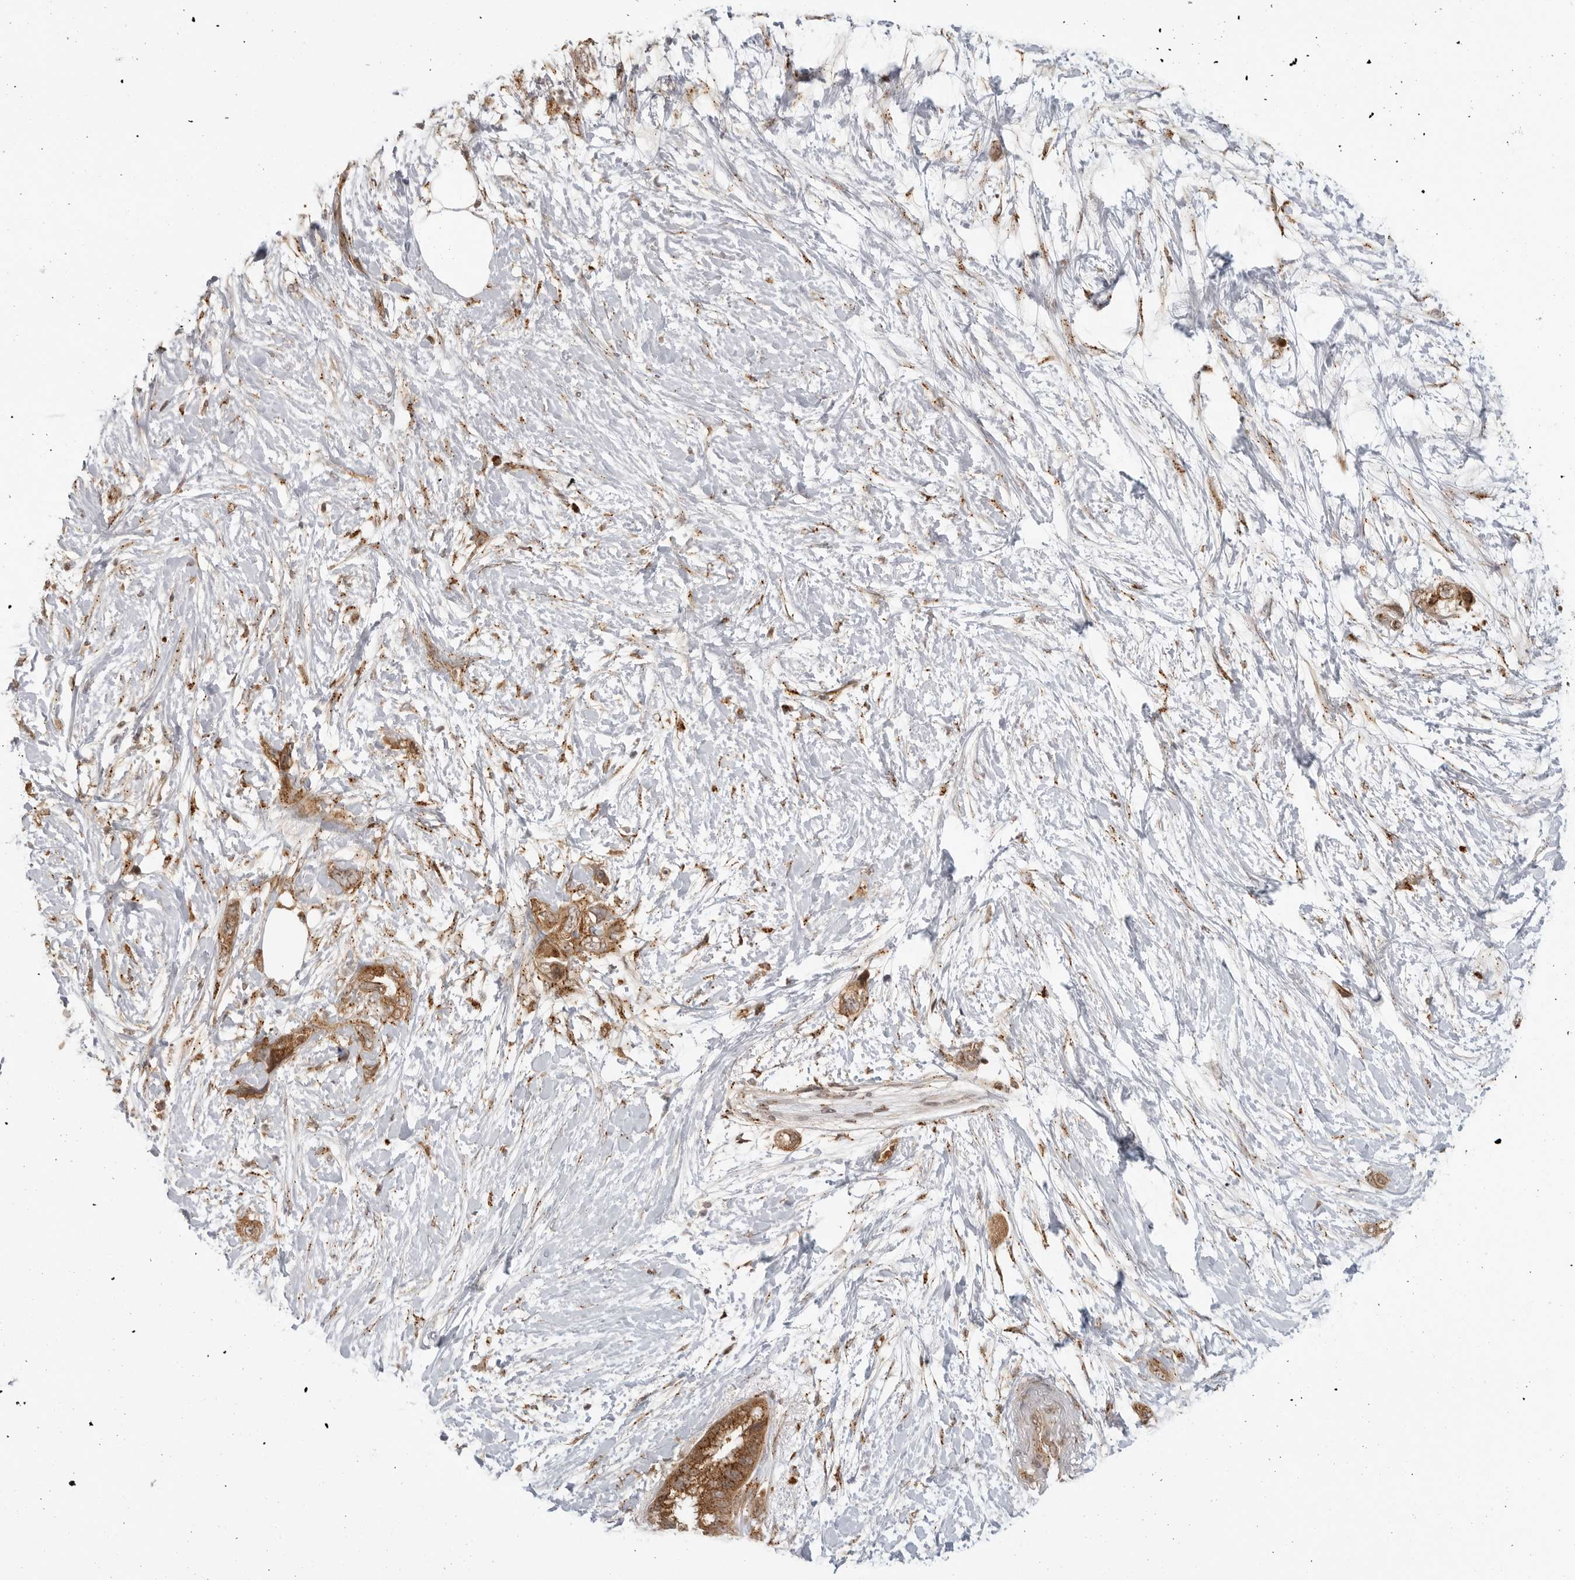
{"staining": {"intensity": "moderate", "quantity": ">75%", "location": "cytoplasmic/membranous"}, "tissue": "pancreatic cancer", "cell_type": "Tumor cells", "image_type": "cancer", "snomed": [{"axis": "morphology", "description": "Adenocarcinoma, NOS"}, {"axis": "topography", "description": "Pancreas"}], "caption": "Tumor cells display moderate cytoplasmic/membranous positivity in approximately >75% of cells in pancreatic cancer.", "gene": "COPA", "patient": {"sex": "male", "age": 53}}